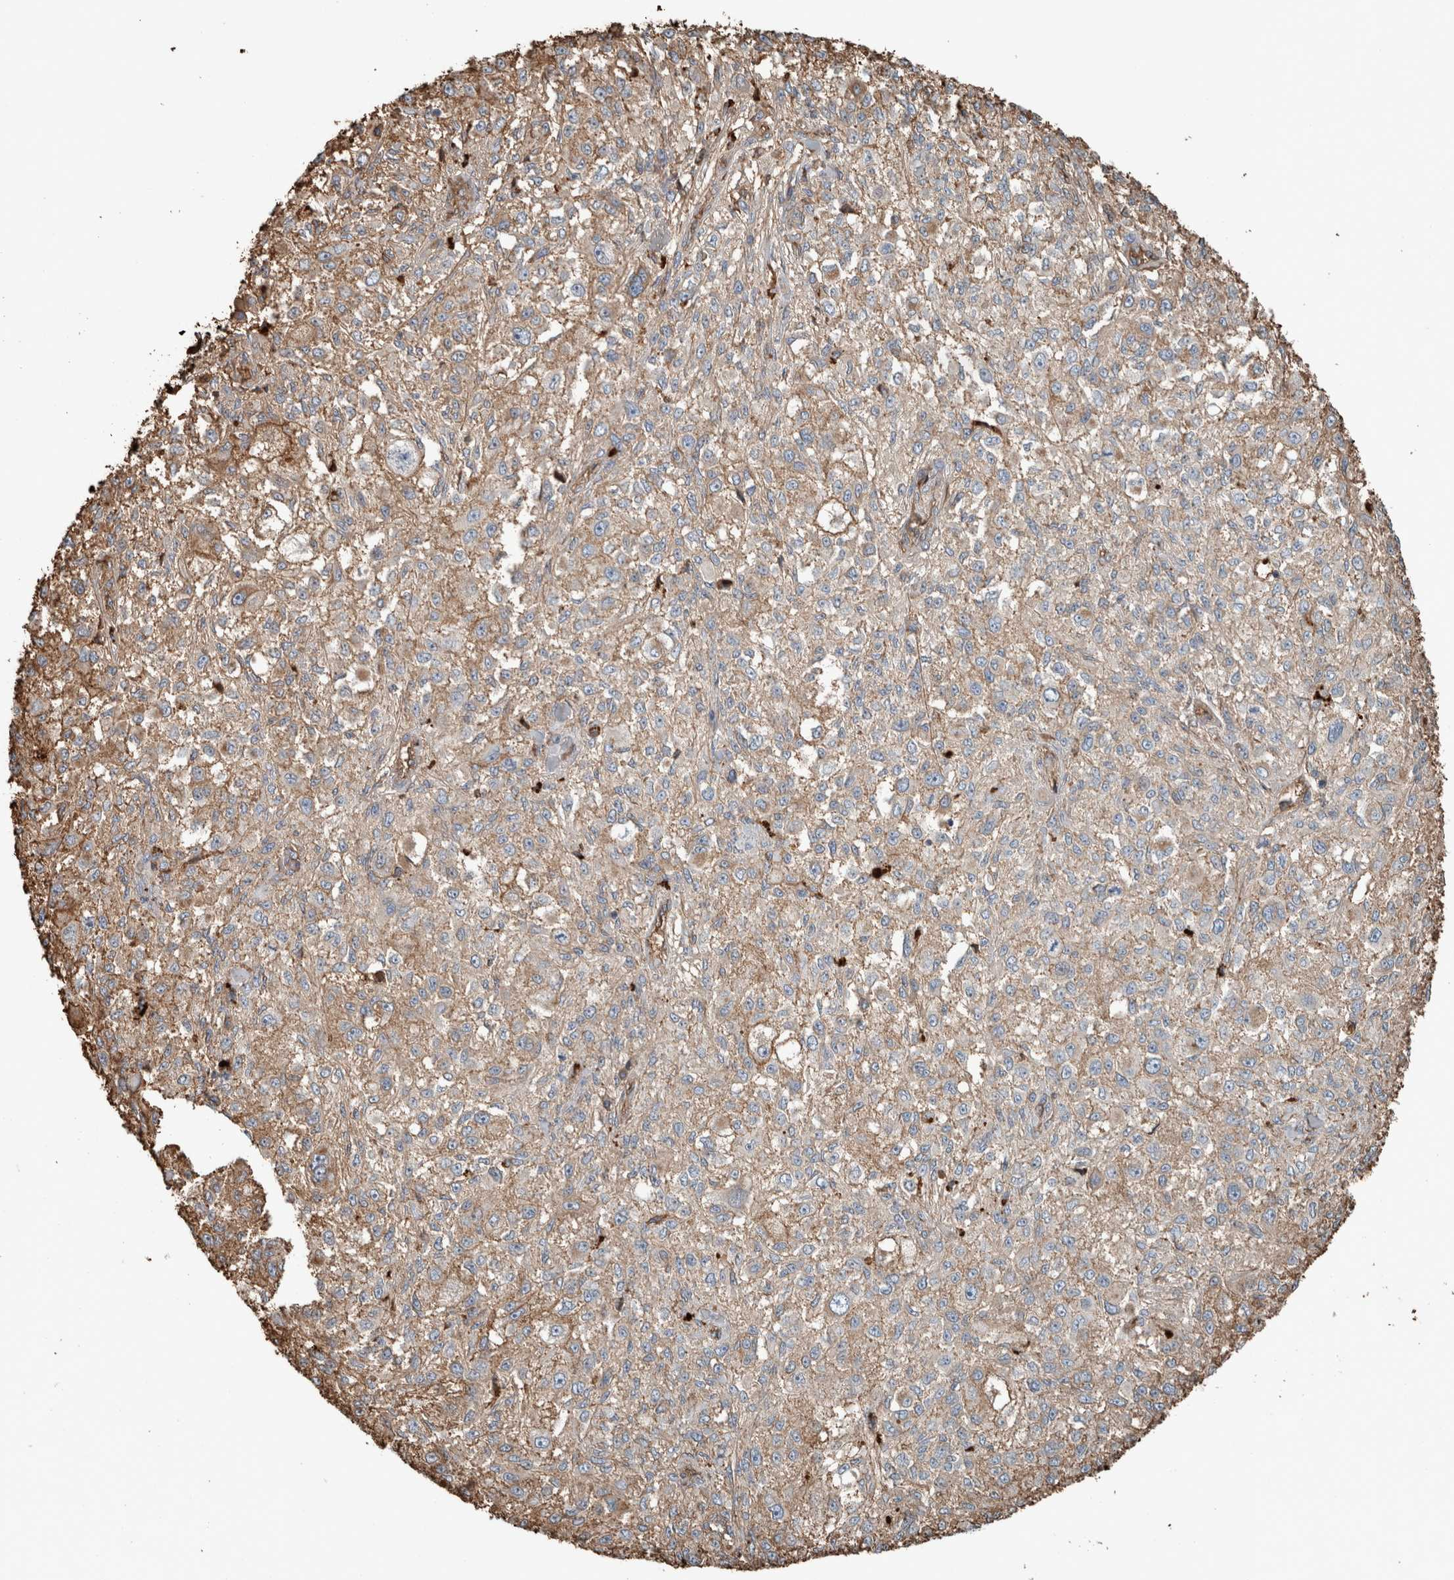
{"staining": {"intensity": "weak", "quantity": "25%-75%", "location": "cytoplasmic/membranous"}, "tissue": "melanoma", "cell_type": "Tumor cells", "image_type": "cancer", "snomed": [{"axis": "morphology", "description": "Necrosis, NOS"}, {"axis": "morphology", "description": "Malignant melanoma, NOS"}, {"axis": "topography", "description": "Skin"}], "caption": "This micrograph shows immunohistochemistry (IHC) staining of malignant melanoma, with low weak cytoplasmic/membranous expression in approximately 25%-75% of tumor cells.", "gene": "USP34", "patient": {"sex": "female", "age": 87}}